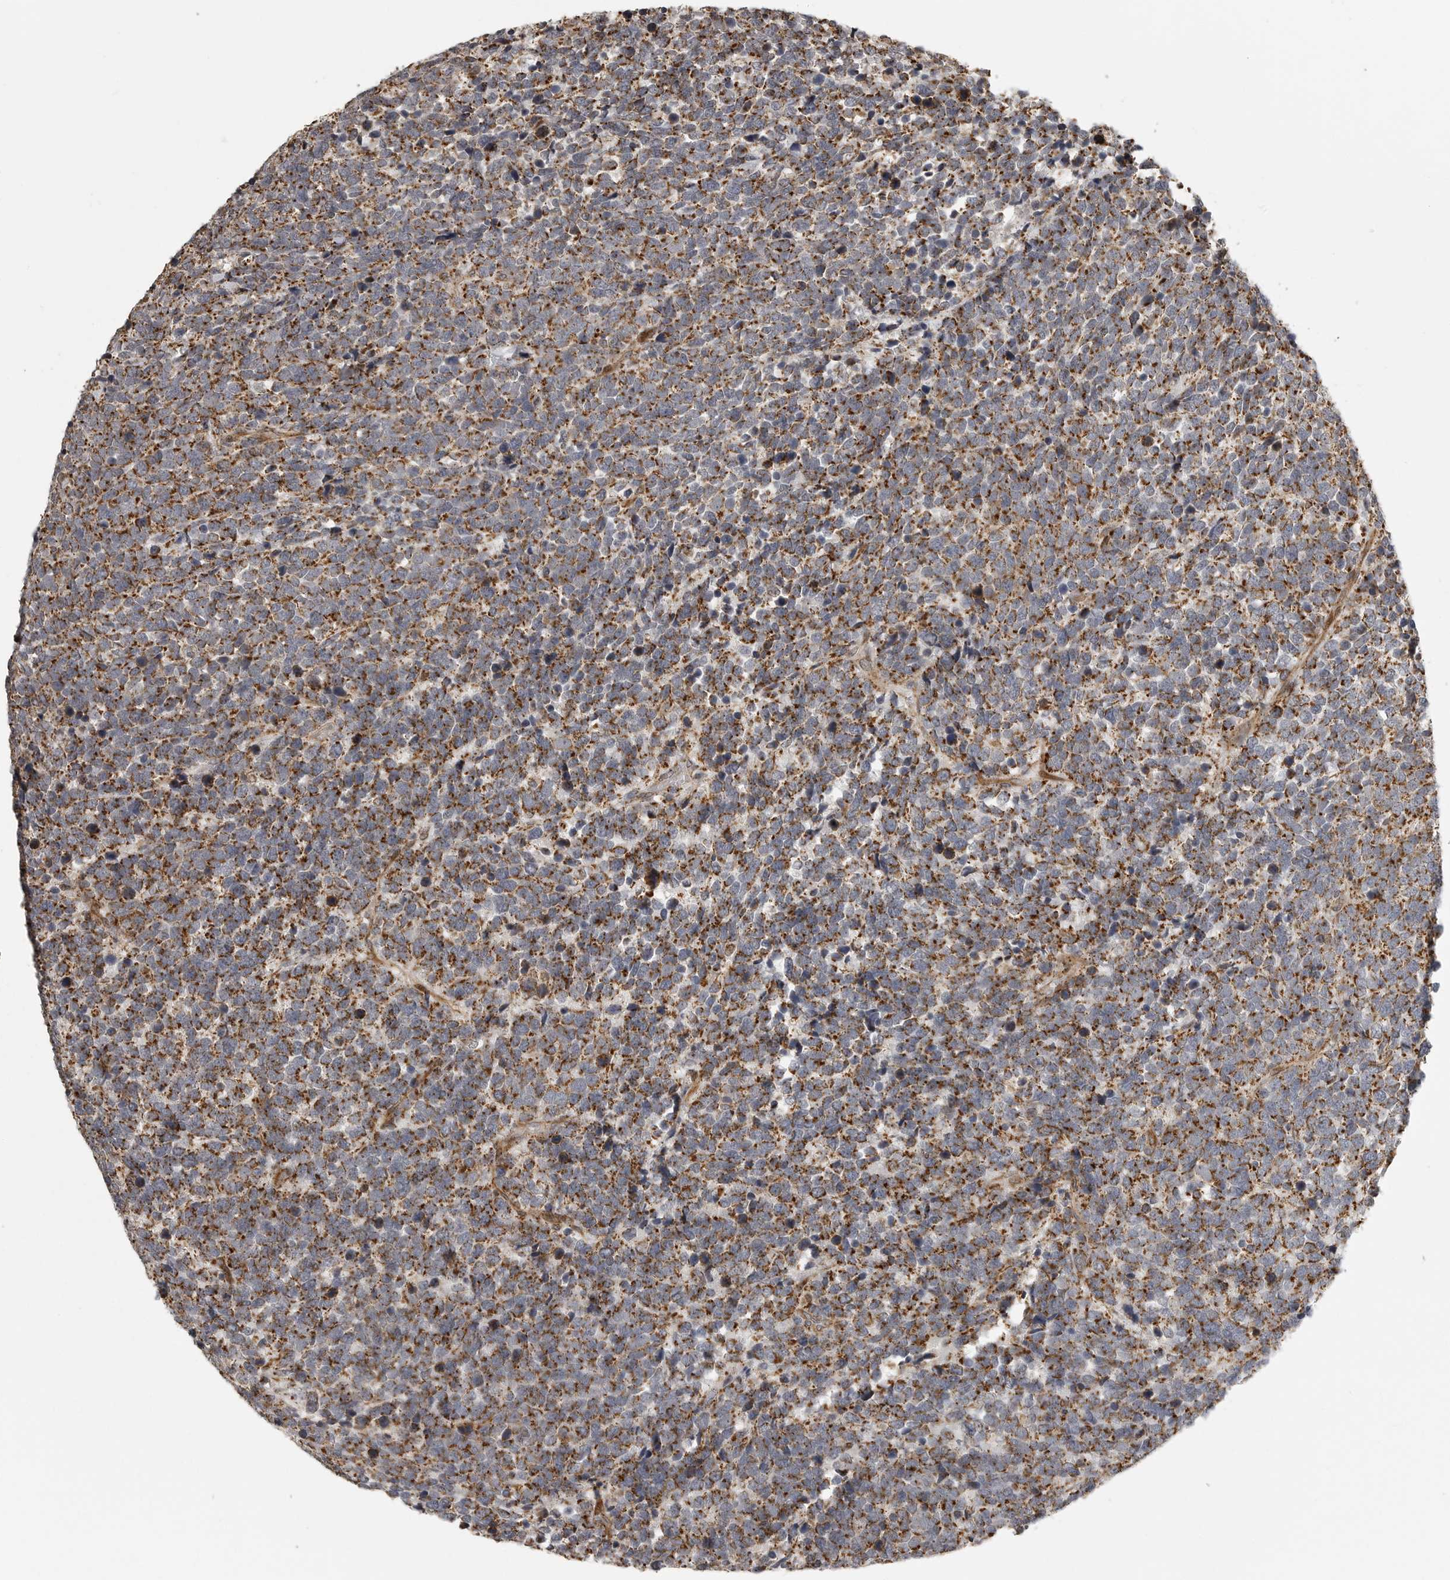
{"staining": {"intensity": "moderate", "quantity": ">75%", "location": "cytoplasmic/membranous"}, "tissue": "urothelial cancer", "cell_type": "Tumor cells", "image_type": "cancer", "snomed": [{"axis": "morphology", "description": "Urothelial carcinoma, High grade"}, {"axis": "topography", "description": "Urinary bladder"}], "caption": "An immunohistochemistry (IHC) photomicrograph of tumor tissue is shown. Protein staining in brown shows moderate cytoplasmic/membranous positivity in urothelial carcinoma (high-grade) within tumor cells.", "gene": "NARS2", "patient": {"sex": "female", "age": 82}}